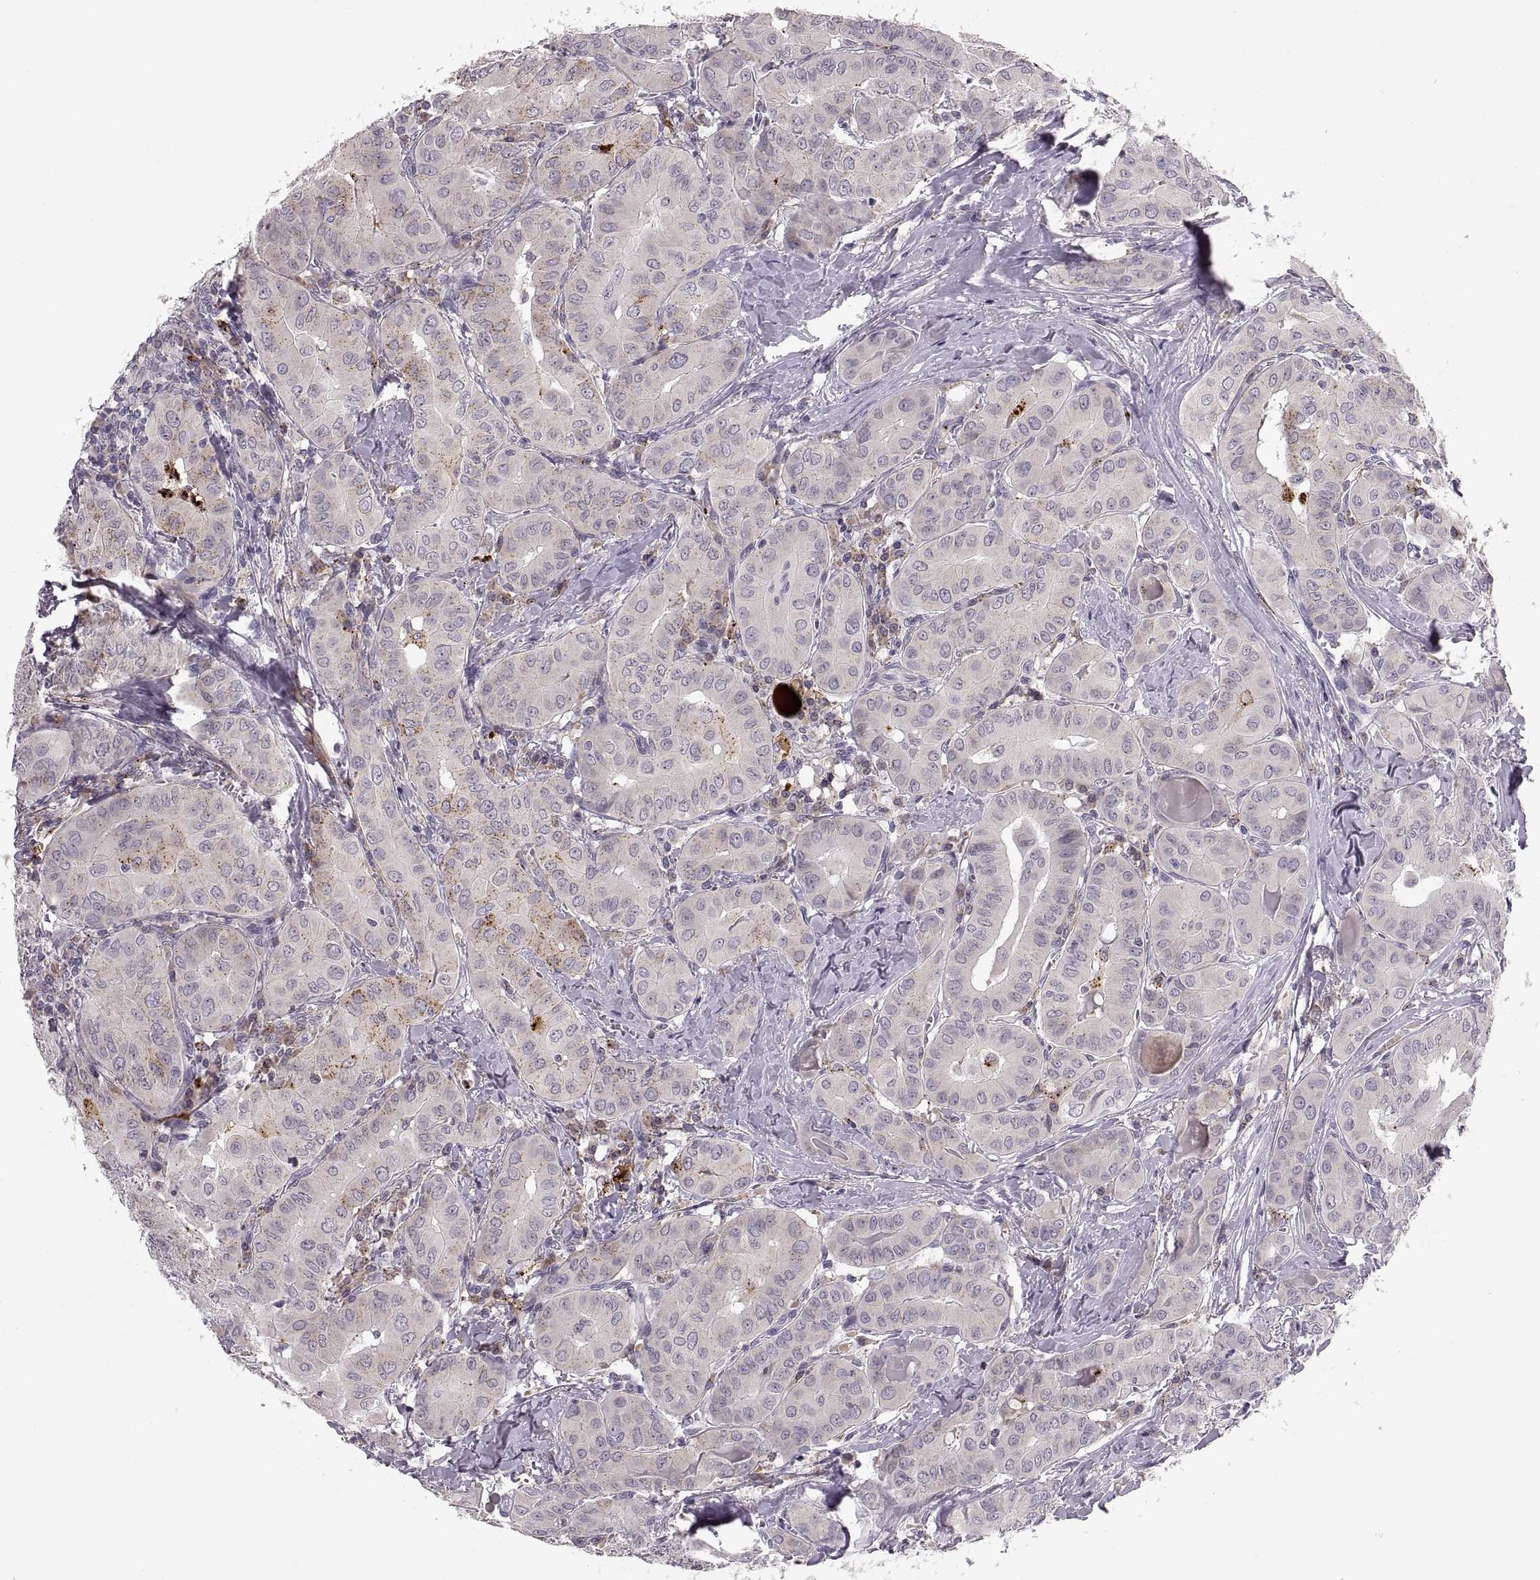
{"staining": {"intensity": "negative", "quantity": "none", "location": "none"}, "tissue": "thyroid cancer", "cell_type": "Tumor cells", "image_type": "cancer", "snomed": [{"axis": "morphology", "description": "Papillary adenocarcinoma, NOS"}, {"axis": "topography", "description": "Thyroid gland"}], "caption": "IHC histopathology image of thyroid cancer stained for a protein (brown), which exhibits no expression in tumor cells.", "gene": "ADH6", "patient": {"sex": "female", "age": 37}}